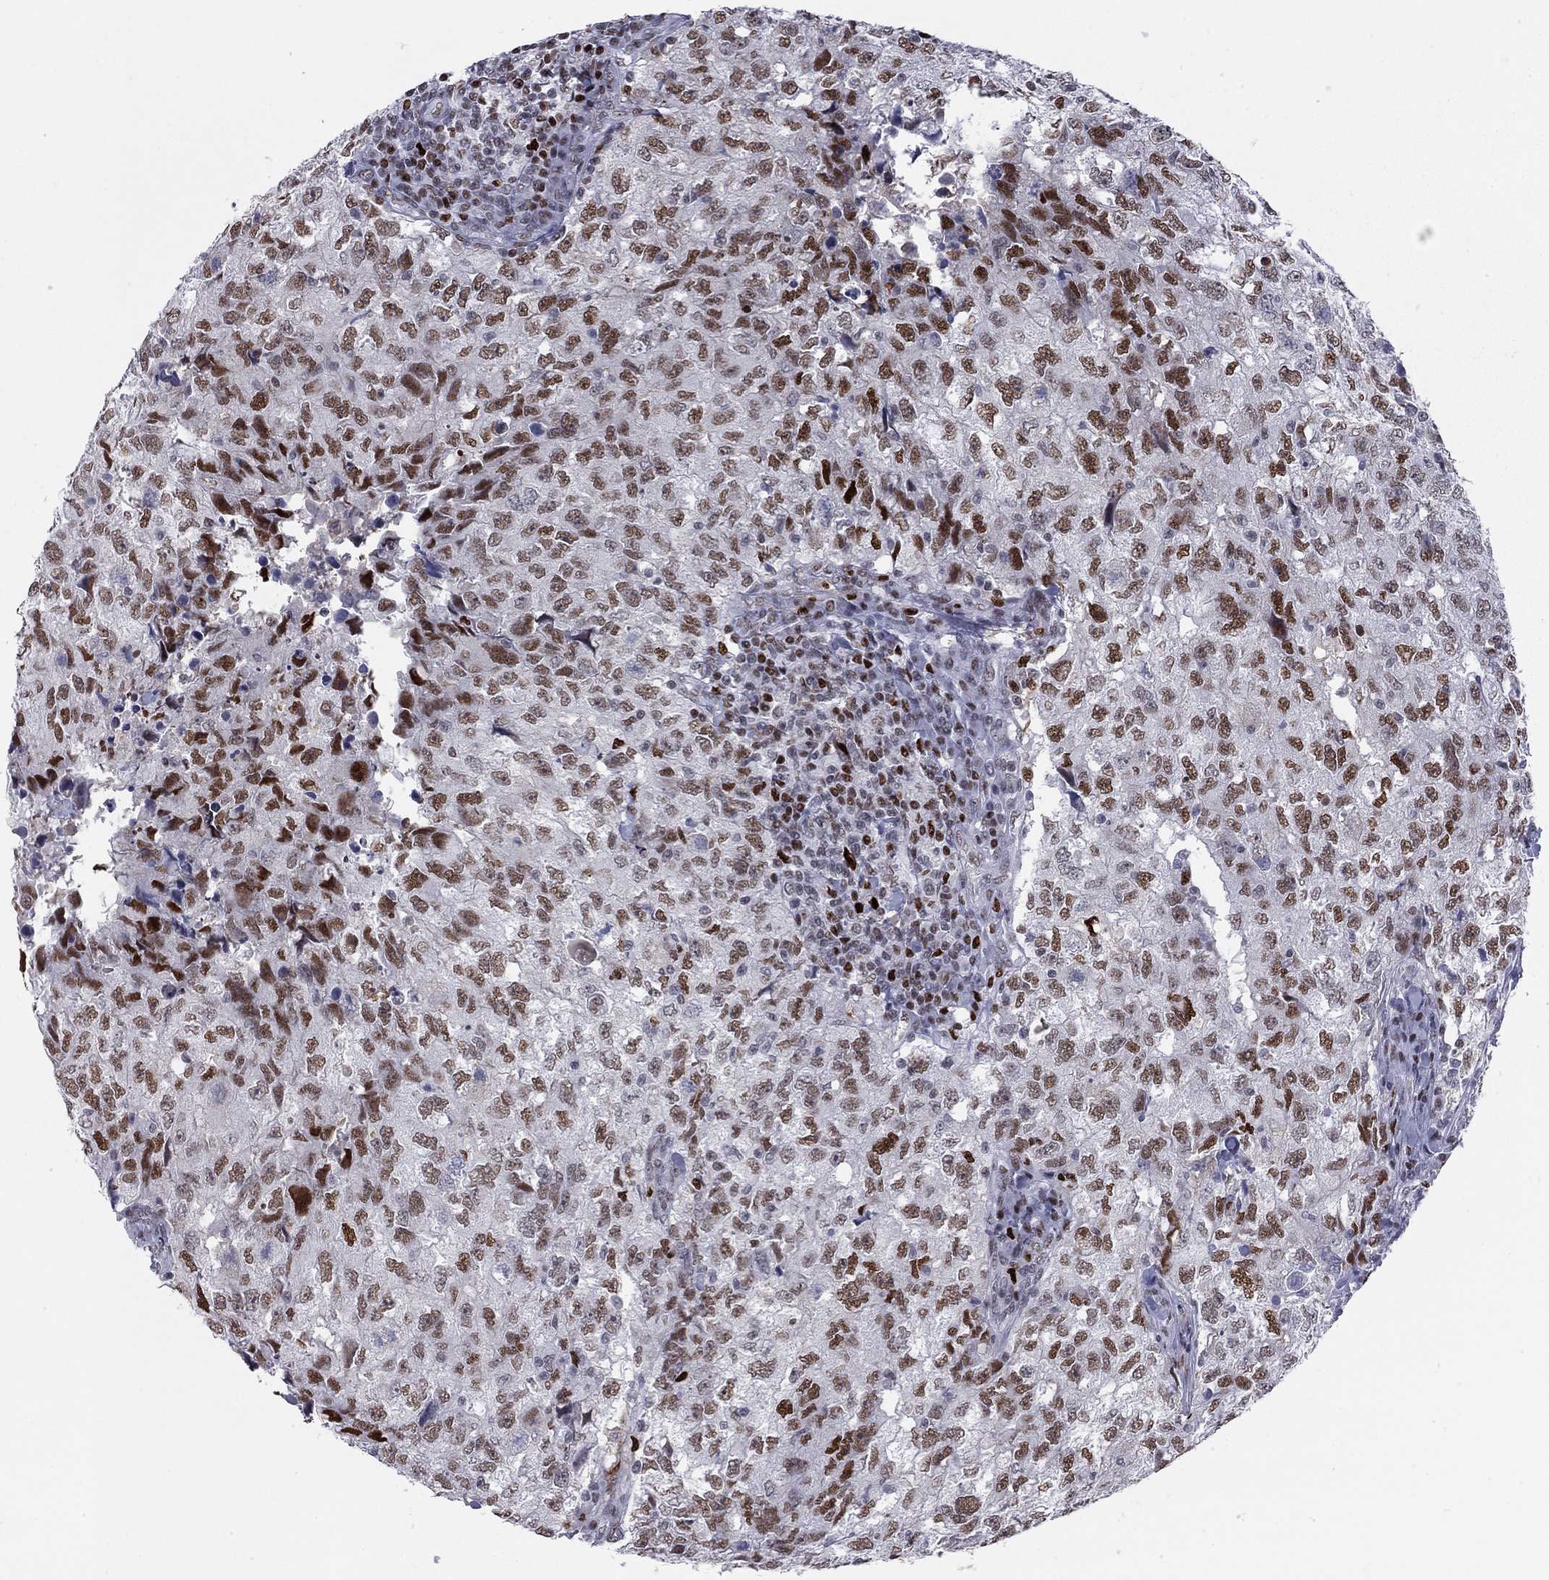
{"staining": {"intensity": "strong", "quantity": "25%-75%", "location": "nuclear"}, "tissue": "breast cancer", "cell_type": "Tumor cells", "image_type": "cancer", "snomed": [{"axis": "morphology", "description": "Duct carcinoma"}, {"axis": "topography", "description": "Breast"}], "caption": "A high-resolution image shows immunohistochemistry (IHC) staining of intraductal carcinoma (breast), which displays strong nuclear positivity in approximately 25%-75% of tumor cells. Immunohistochemistry stains the protein of interest in brown and the nuclei are stained blue.", "gene": "PCGF3", "patient": {"sex": "female", "age": 30}}